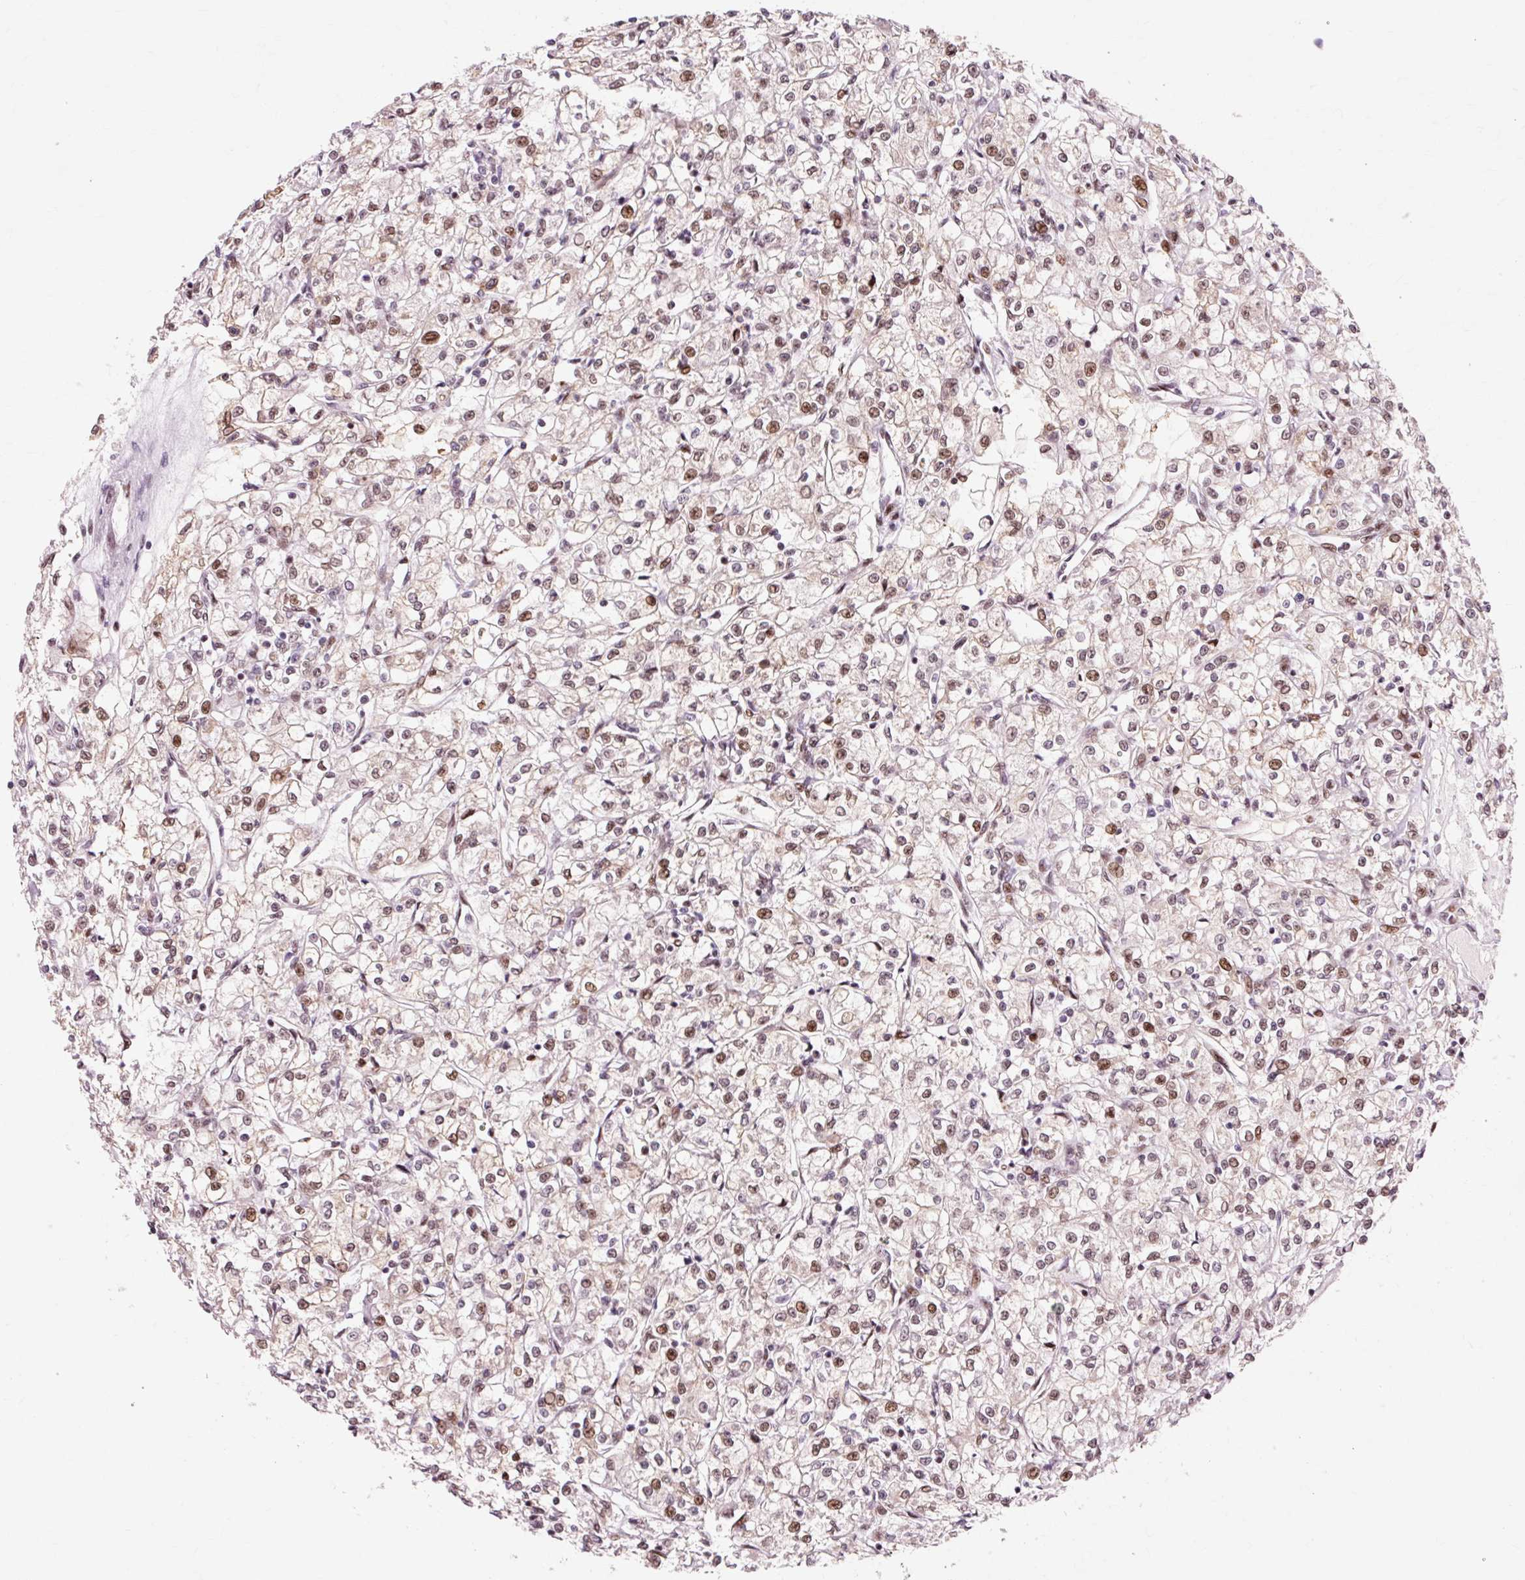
{"staining": {"intensity": "moderate", "quantity": ">75%", "location": "nuclear"}, "tissue": "renal cancer", "cell_type": "Tumor cells", "image_type": "cancer", "snomed": [{"axis": "morphology", "description": "Adenocarcinoma, NOS"}, {"axis": "topography", "description": "Kidney"}], "caption": "A micrograph of human adenocarcinoma (renal) stained for a protein reveals moderate nuclear brown staining in tumor cells. (brown staining indicates protein expression, while blue staining denotes nuclei).", "gene": "MACROD2", "patient": {"sex": "female", "age": 59}}